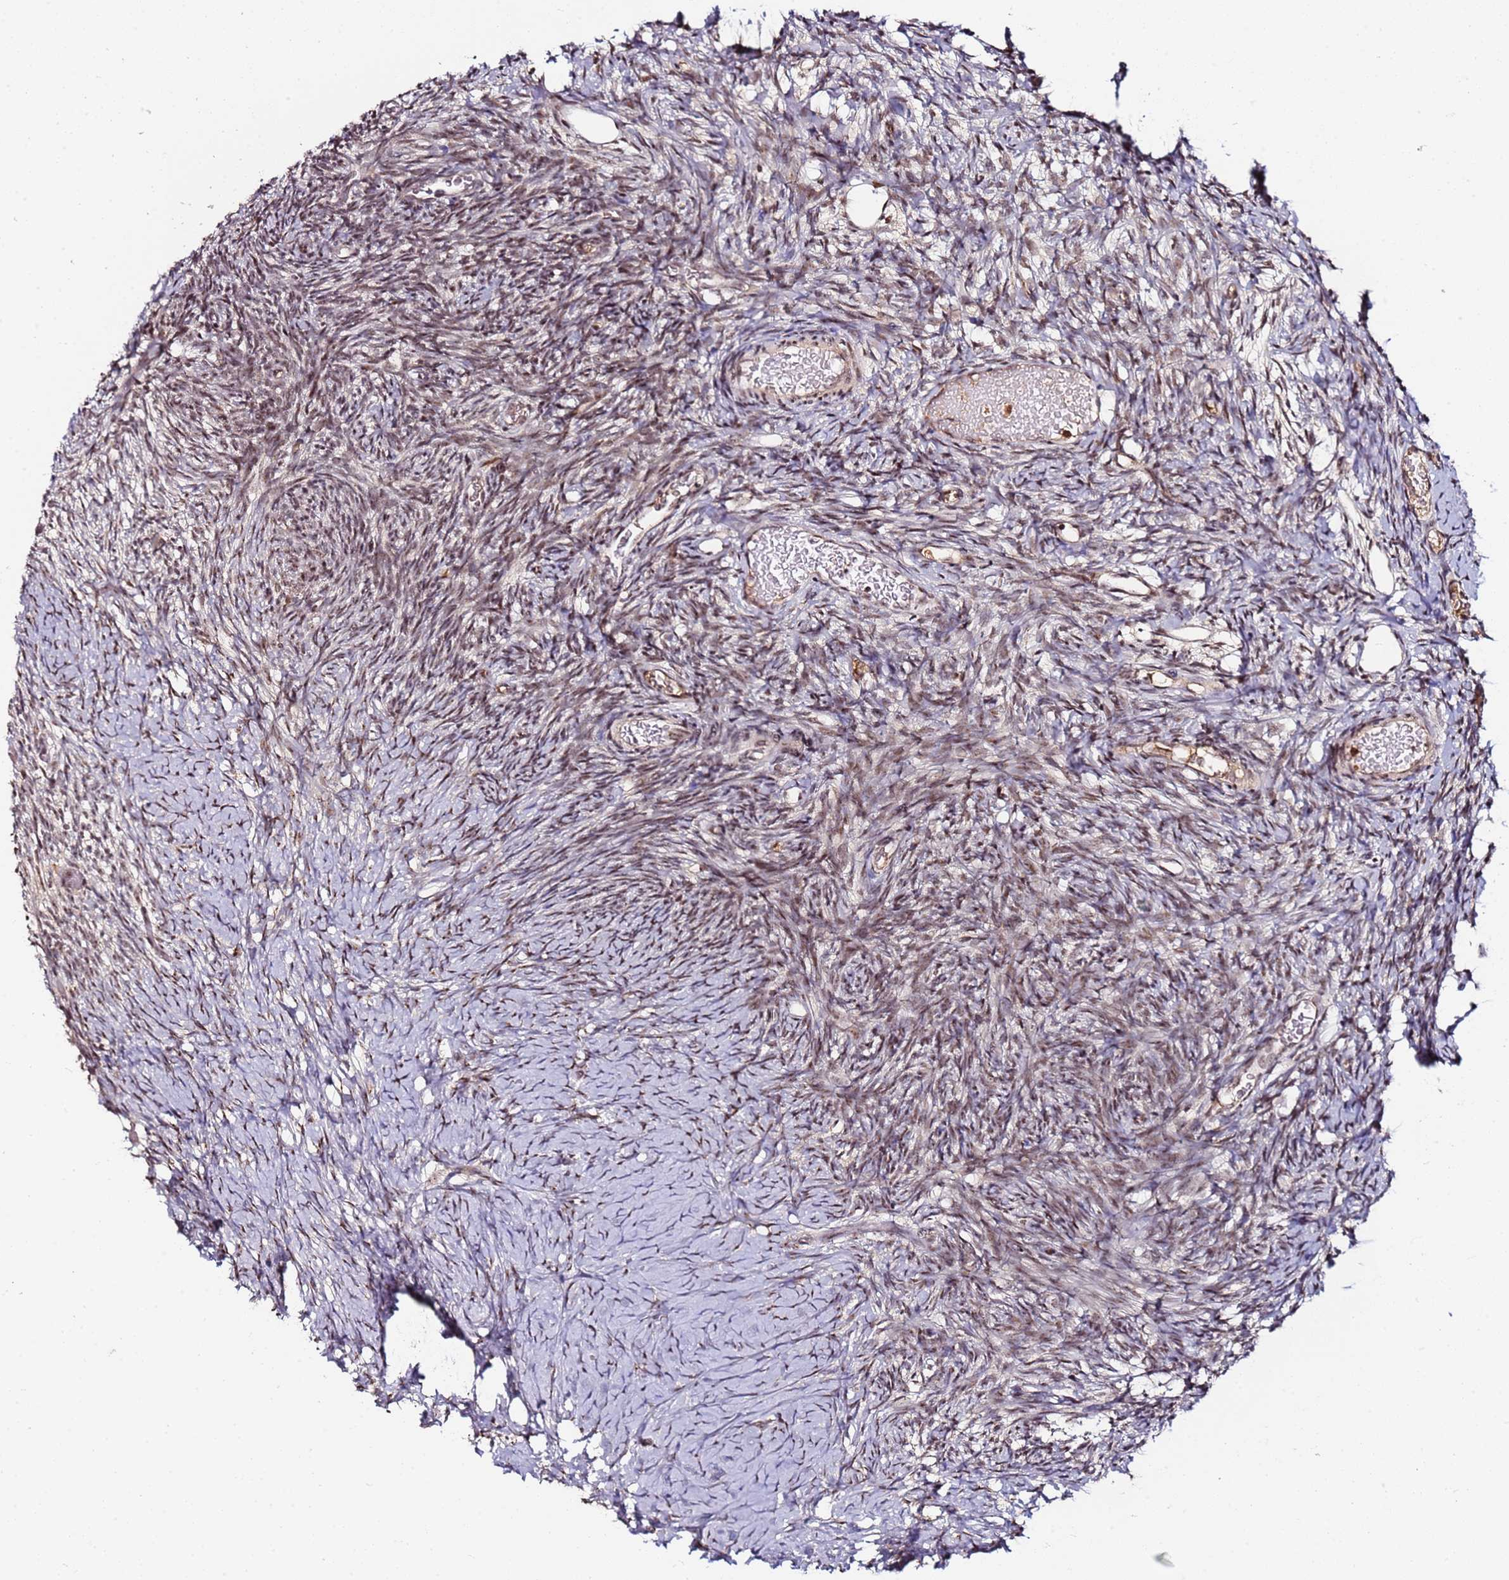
{"staining": {"intensity": "moderate", "quantity": ">75%", "location": "nuclear"}, "tissue": "ovary", "cell_type": "Ovarian stroma cells", "image_type": "normal", "snomed": [{"axis": "morphology", "description": "Normal tissue, NOS"}, {"axis": "topography", "description": "Ovary"}], "caption": "Immunohistochemistry (IHC) photomicrograph of unremarkable ovary stained for a protein (brown), which displays medium levels of moderate nuclear positivity in about >75% of ovarian stroma cells.", "gene": "FCF1", "patient": {"sex": "female", "age": 39}}